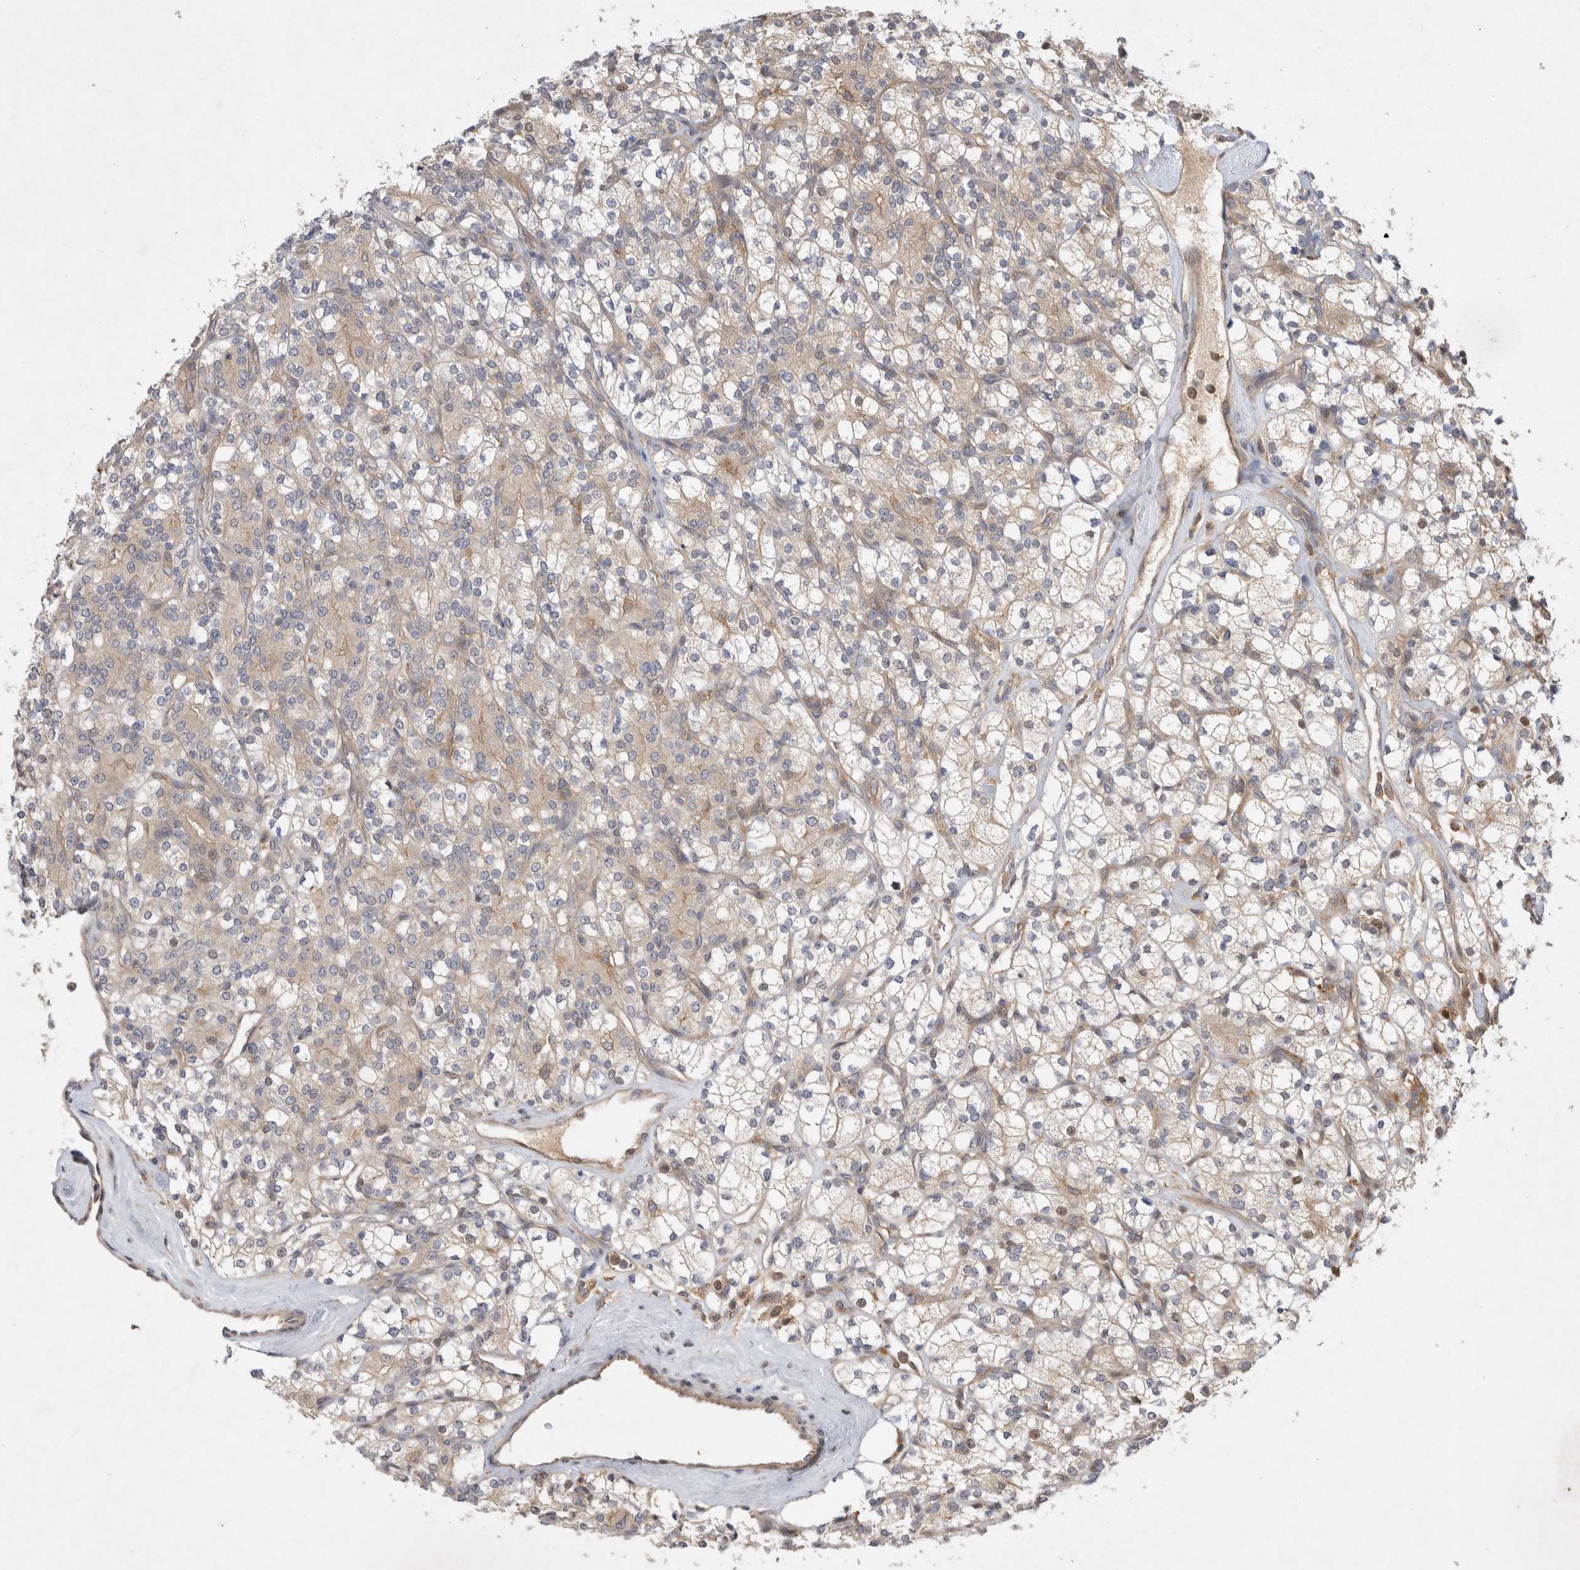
{"staining": {"intensity": "weak", "quantity": "<25%", "location": "cytoplasmic/membranous"}, "tissue": "renal cancer", "cell_type": "Tumor cells", "image_type": "cancer", "snomed": [{"axis": "morphology", "description": "Adenocarcinoma, NOS"}, {"axis": "topography", "description": "Kidney"}], "caption": "Renal adenocarcinoma was stained to show a protein in brown. There is no significant positivity in tumor cells.", "gene": "HTT", "patient": {"sex": "male", "age": 77}}